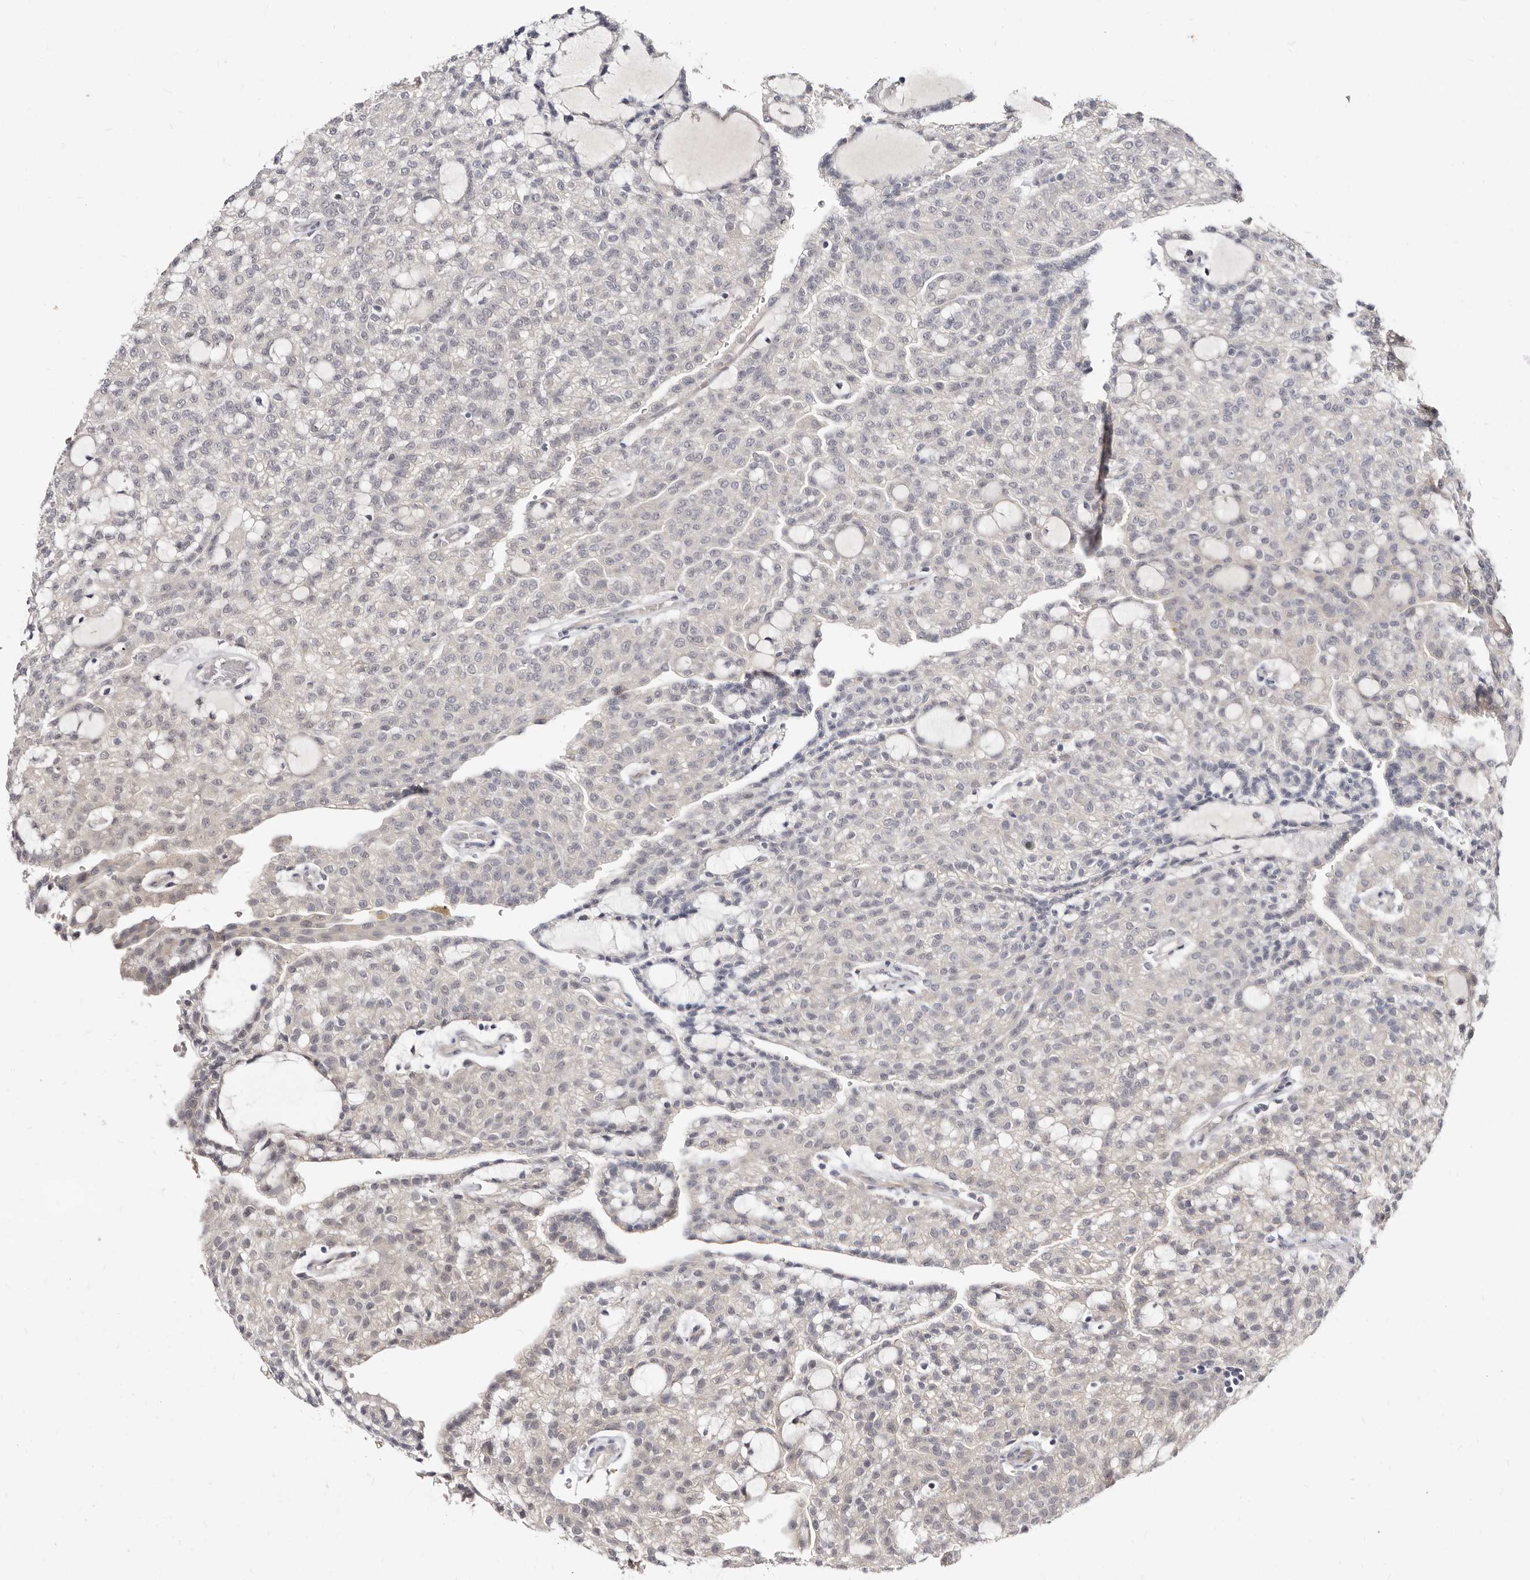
{"staining": {"intensity": "negative", "quantity": "none", "location": "none"}, "tissue": "renal cancer", "cell_type": "Tumor cells", "image_type": "cancer", "snomed": [{"axis": "morphology", "description": "Adenocarcinoma, NOS"}, {"axis": "topography", "description": "Kidney"}], "caption": "The micrograph displays no significant positivity in tumor cells of adenocarcinoma (renal).", "gene": "KLHL4", "patient": {"sex": "male", "age": 63}}